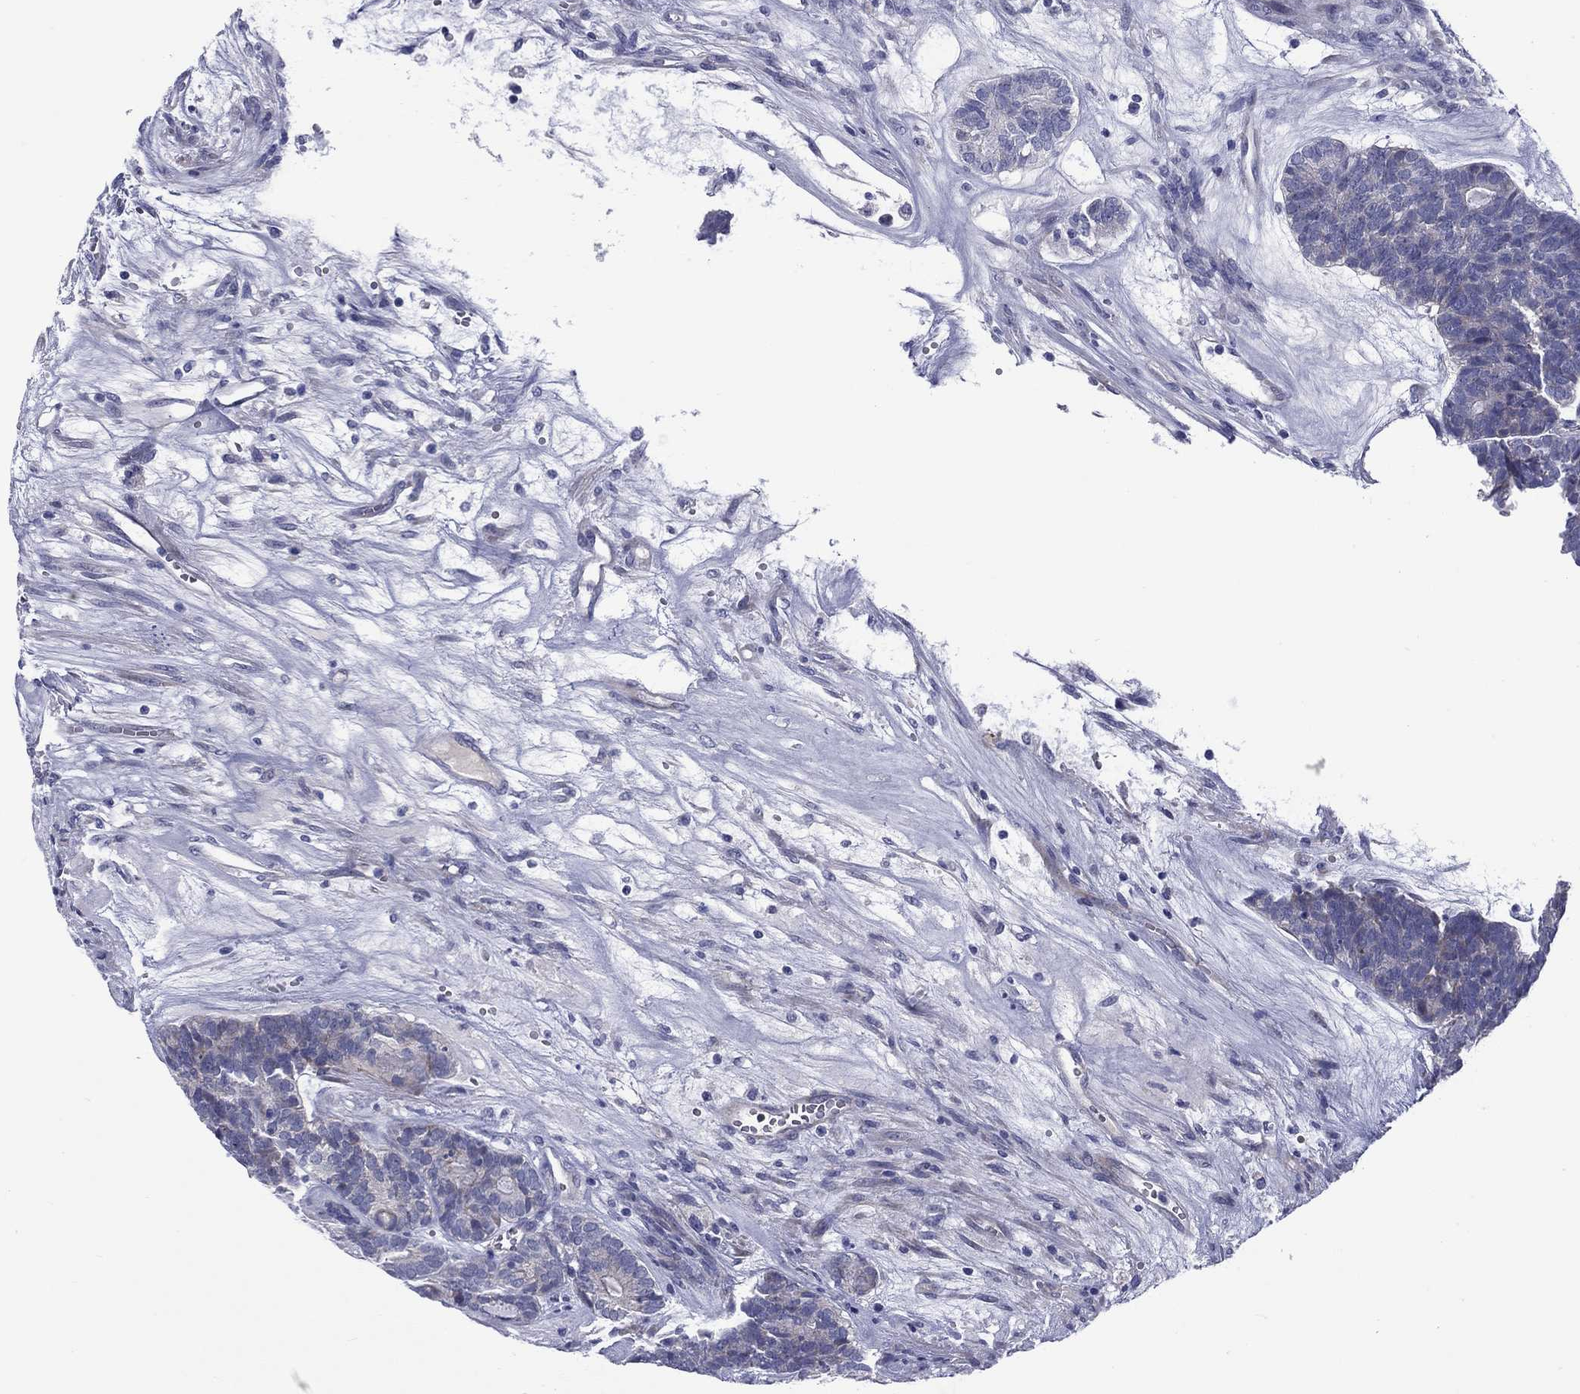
{"staining": {"intensity": "negative", "quantity": "none", "location": "none"}, "tissue": "head and neck cancer", "cell_type": "Tumor cells", "image_type": "cancer", "snomed": [{"axis": "morphology", "description": "Adenocarcinoma, NOS"}, {"axis": "topography", "description": "Head-Neck"}], "caption": "A photomicrograph of human adenocarcinoma (head and neck) is negative for staining in tumor cells.", "gene": "UNC119B", "patient": {"sex": "female", "age": 81}}